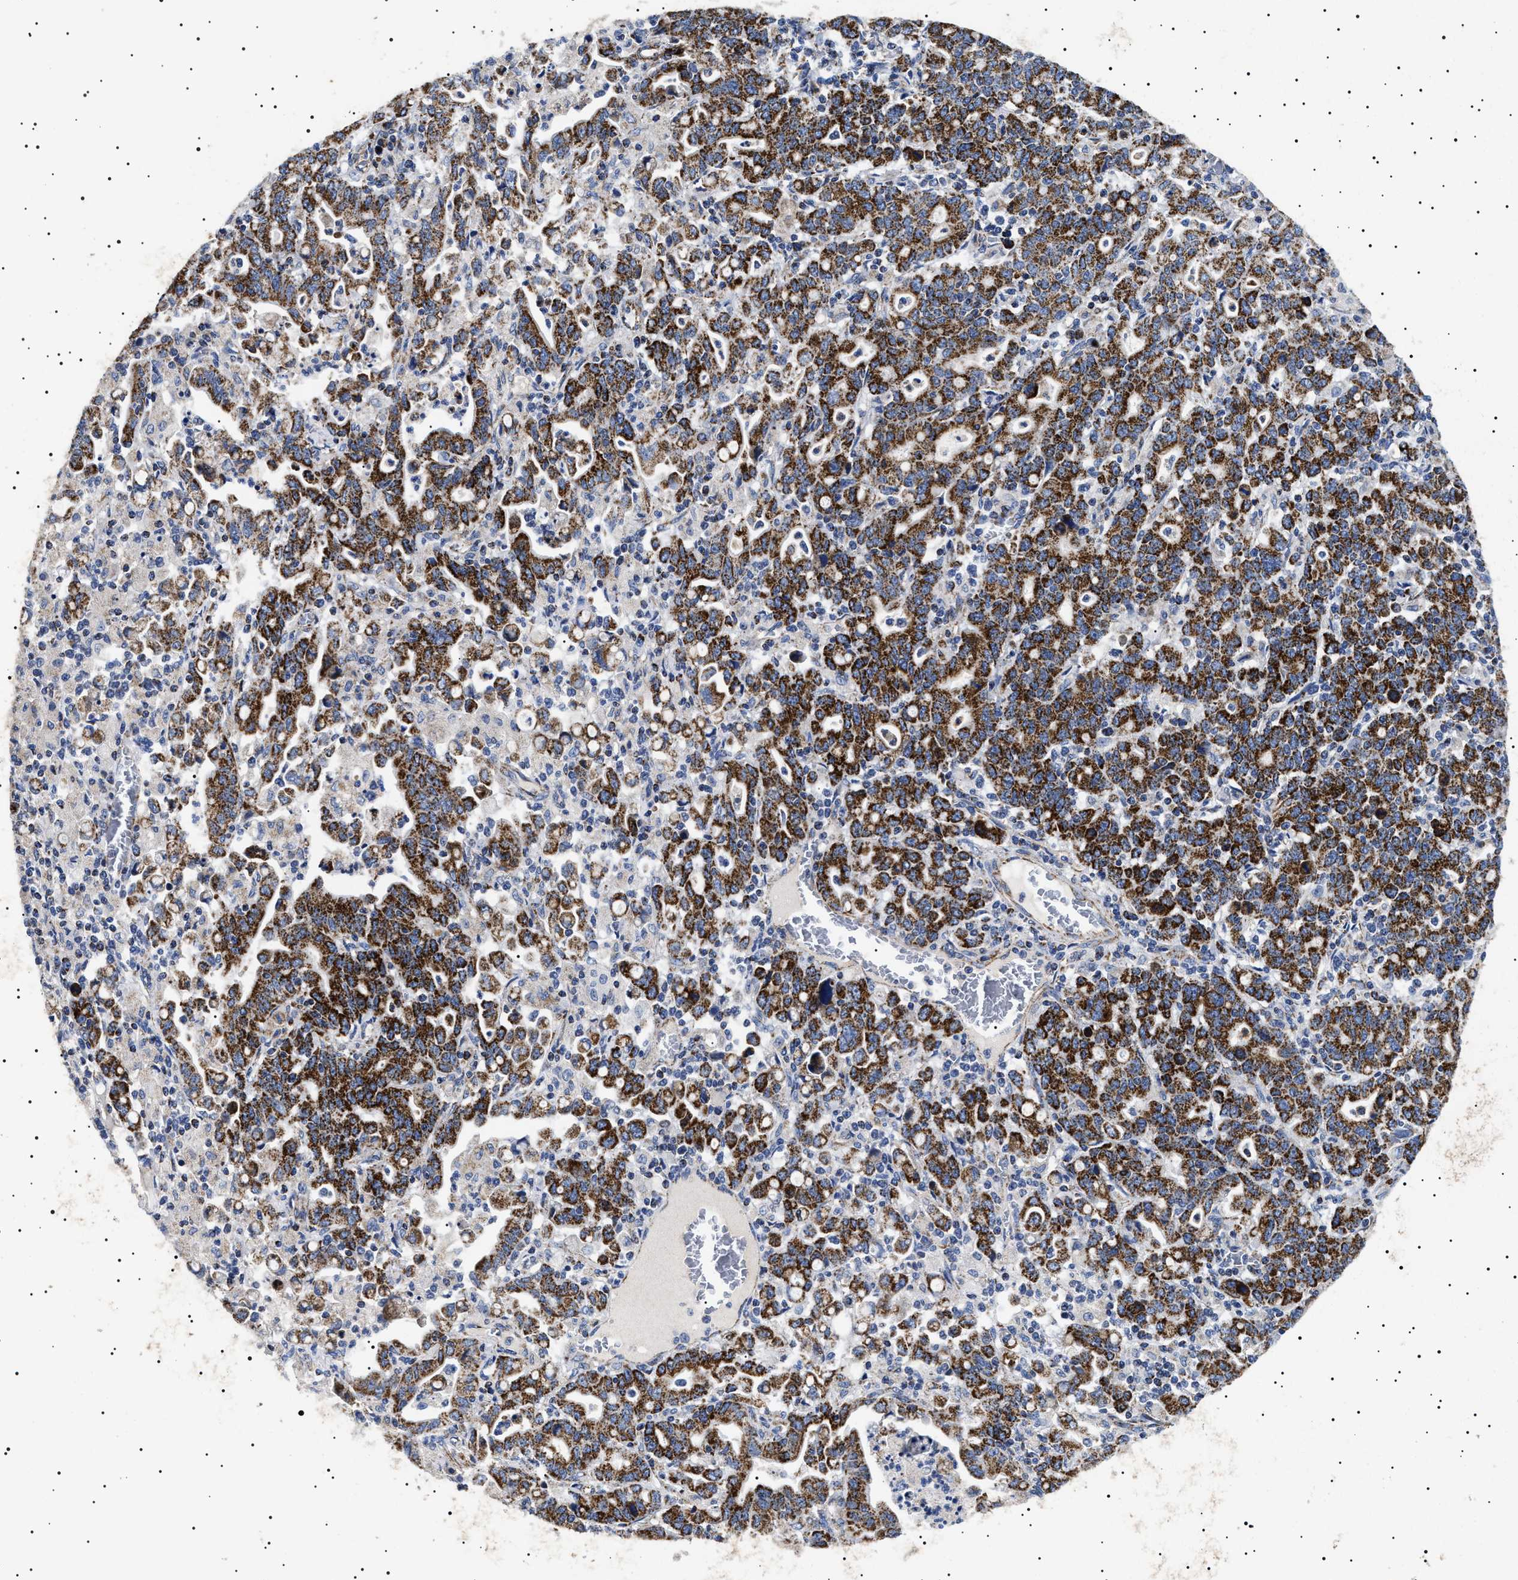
{"staining": {"intensity": "strong", "quantity": ">75%", "location": "cytoplasmic/membranous"}, "tissue": "stomach cancer", "cell_type": "Tumor cells", "image_type": "cancer", "snomed": [{"axis": "morphology", "description": "Adenocarcinoma, NOS"}, {"axis": "topography", "description": "Stomach, upper"}], "caption": "Immunohistochemical staining of adenocarcinoma (stomach) displays high levels of strong cytoplasmic/membranous staining in about >75% of tumor cells.", "gene": "CHRDL2", "patient": {"sex": "male", "age": 69}}